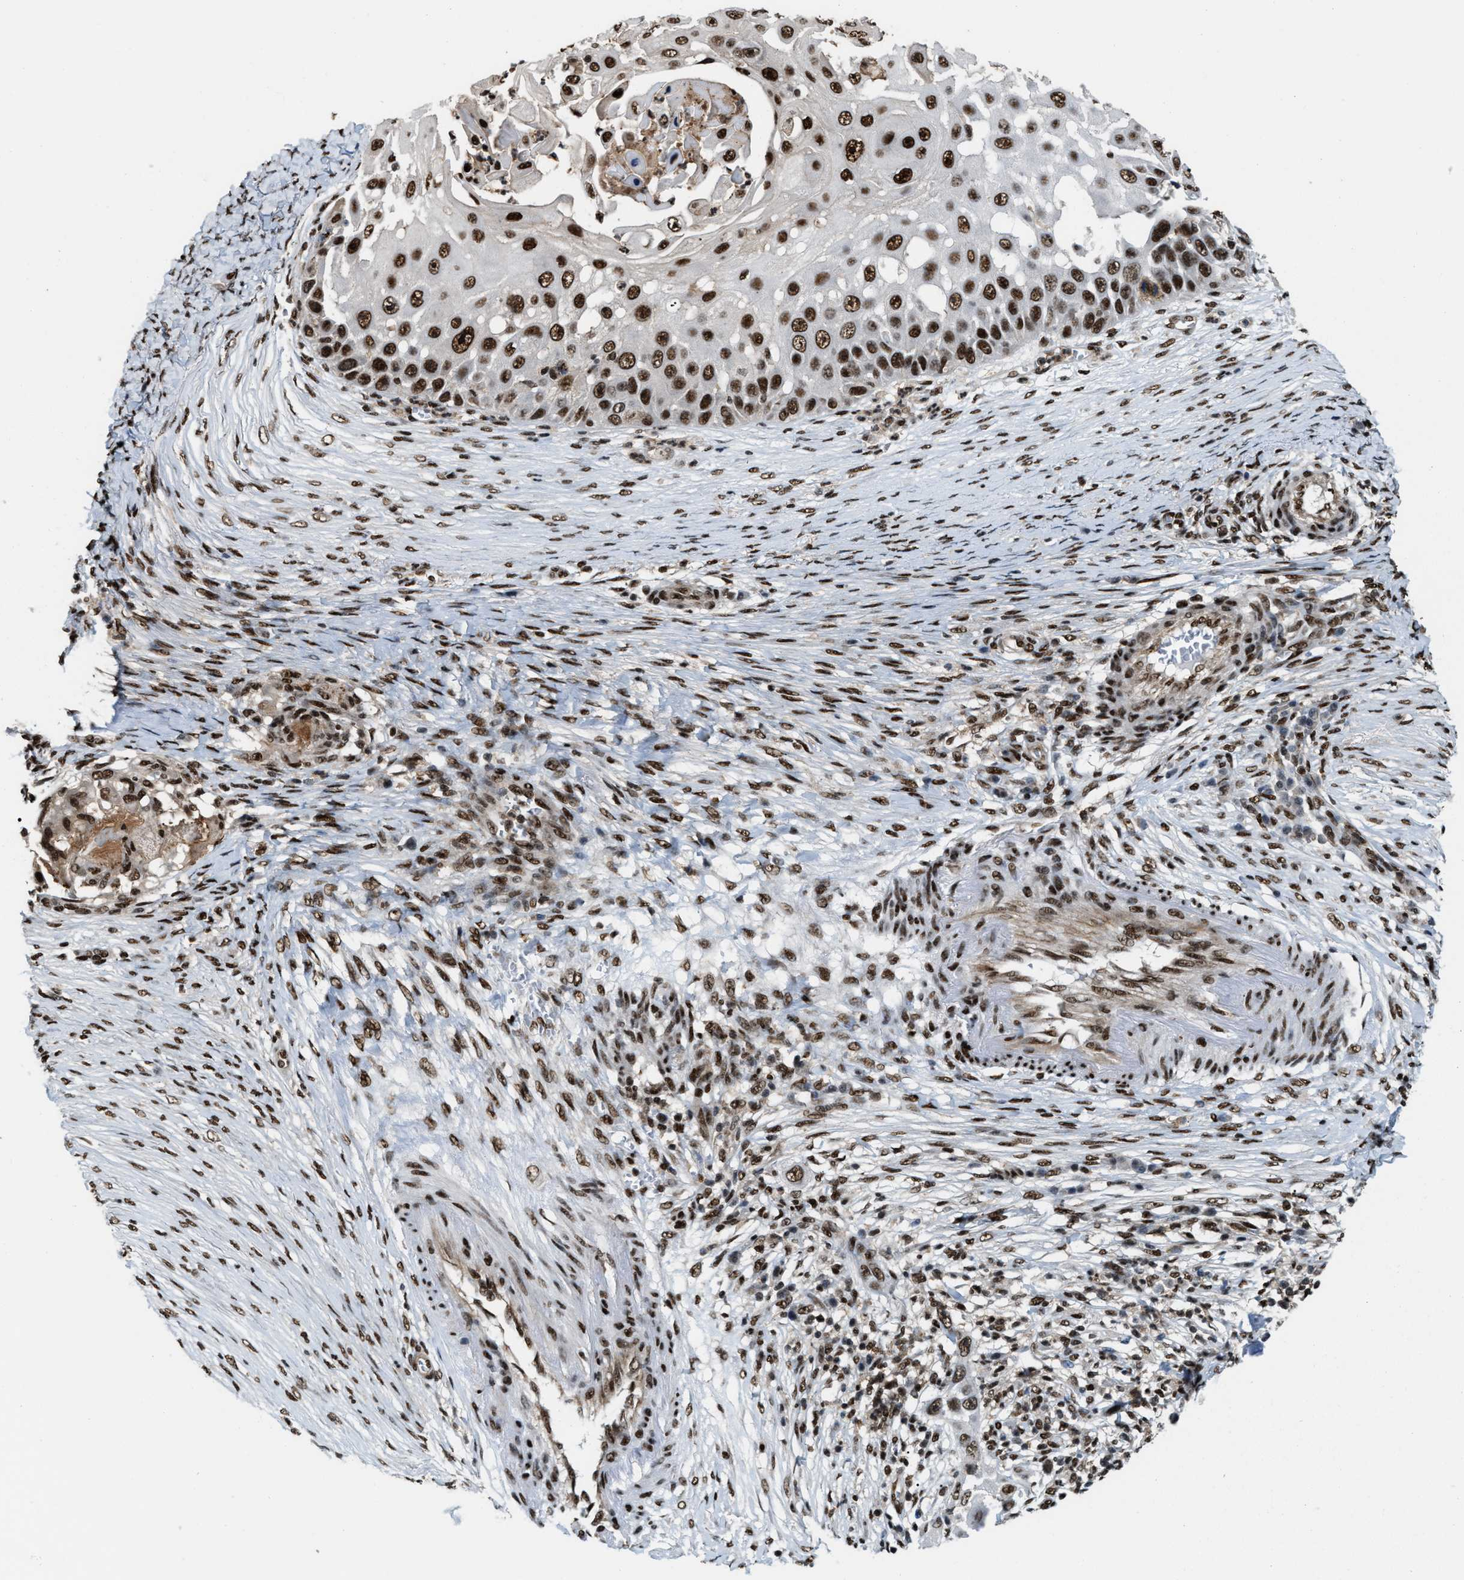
{"staining": {"intensity": "strong", "quantity": ">75%", "location": "nuclear"}, "tissue": "skin cancer", "cell_type": "Tumor cells", "image_type": "cancer", "snomed": [{"axis": "morphology", "description": "Squamous cell carcinoma, NOS"}, {"axis": "topography", "description": "Skin"}], "caption": "A photomicrograph showing strong nuclear staining in approximately >75% of tumor cells in skin cancer (squamous cell carcinoma), as visualized by brown immunohistochemical staining.", "gene": "NUMA1", "patient": {"sex": "female", "age": 44}}